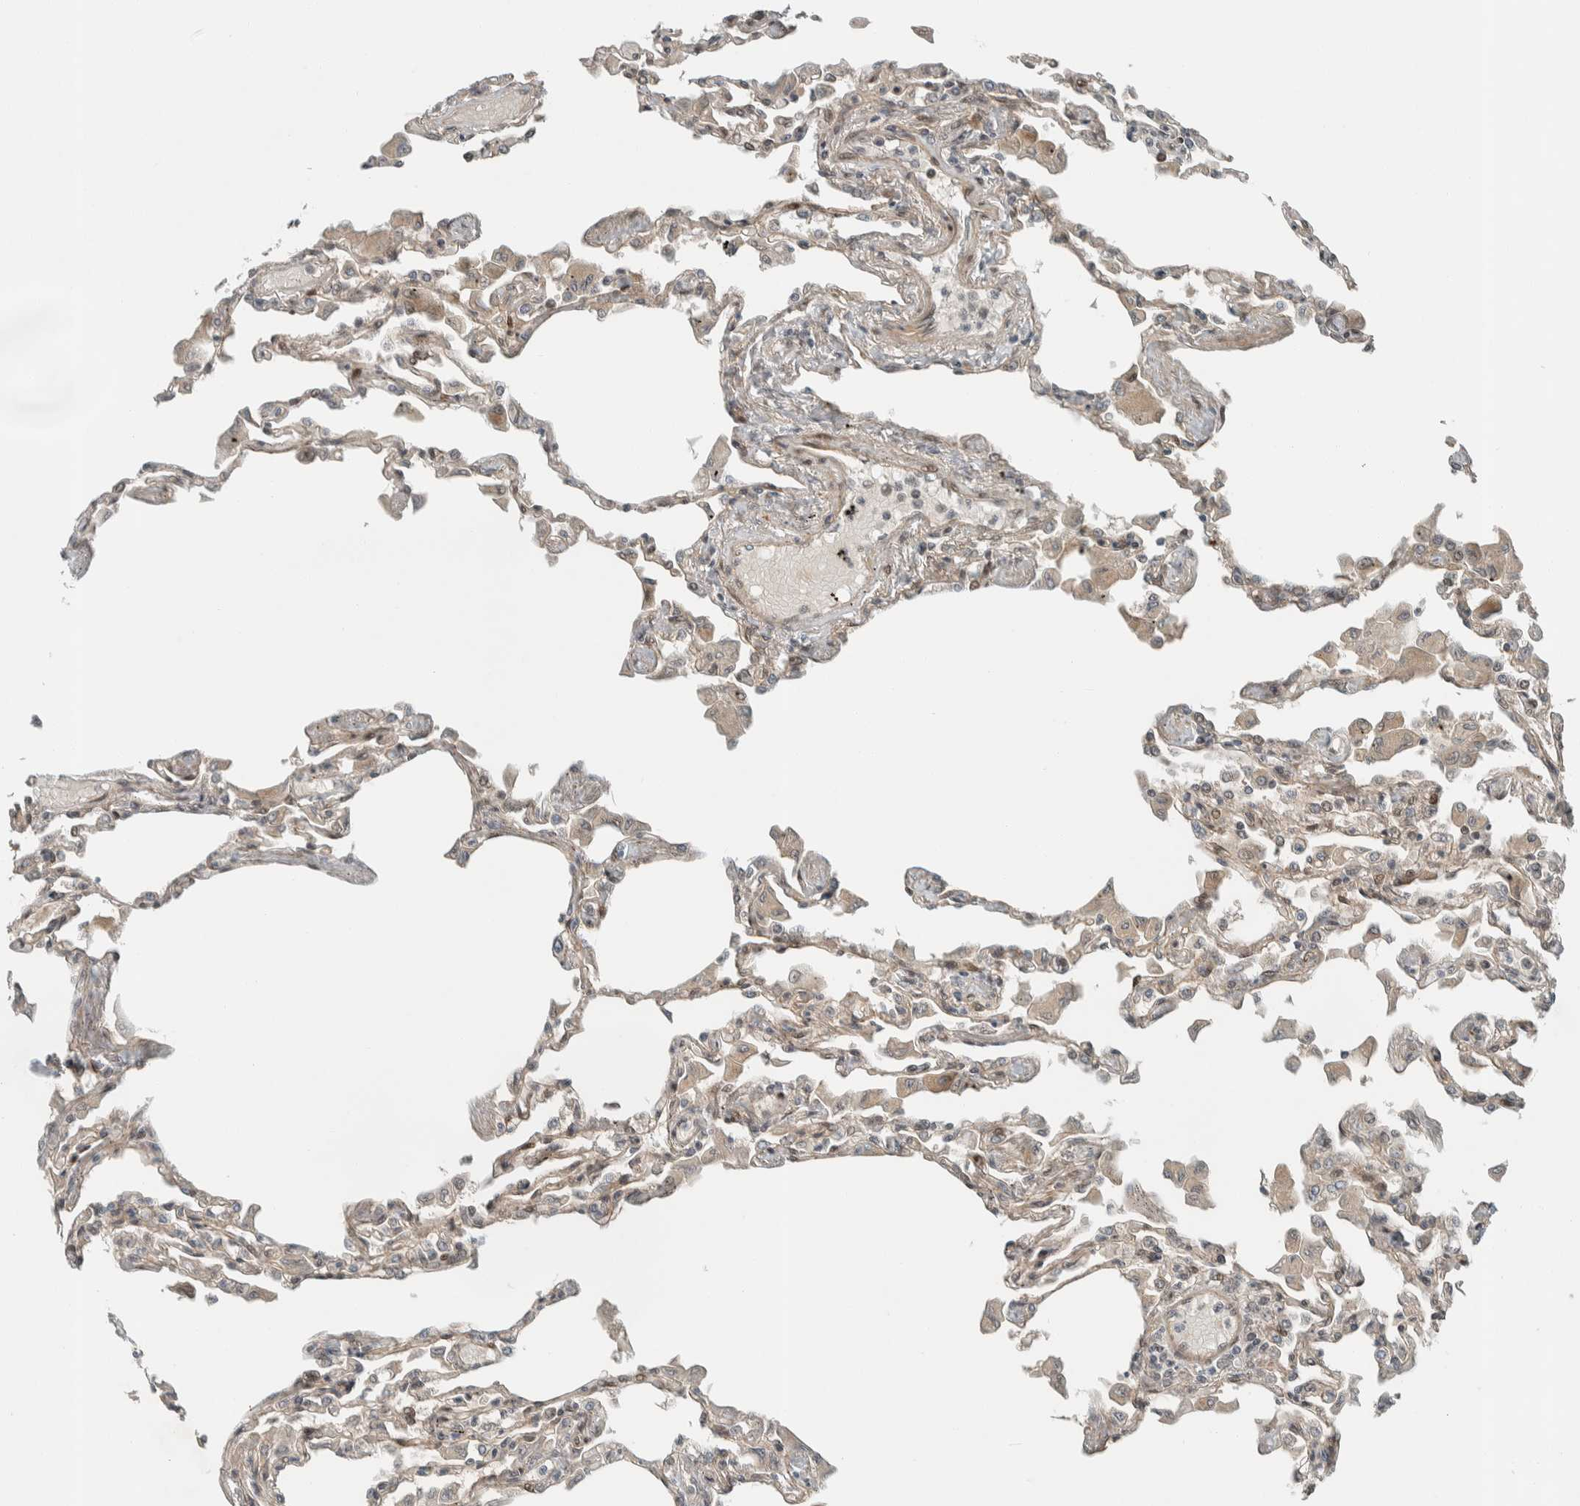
{"staining": {"intensity": "weak", "quantity": ">75%", "location": "cytoplasmic/membranous,nuclear"}, "tissue": "lung", "cell_type": "Alveolar cells", "image_type": "normal", "snomed": [{"axis": "morphology", "description": "Normal tissue, NOS"}, {"axis": "topography", "description": "Bronchus"}, {"axis": "topography", "description": "Lung"}], "caption": "Immunohistochemical staining of benign lung displays >75% levels of weak cytoplasmic/membranous,nuclear protein expression in approximately >75% of alveolar cells.", "gene": "STXBP4", "patient": {"sex": "female", "age": 49}}